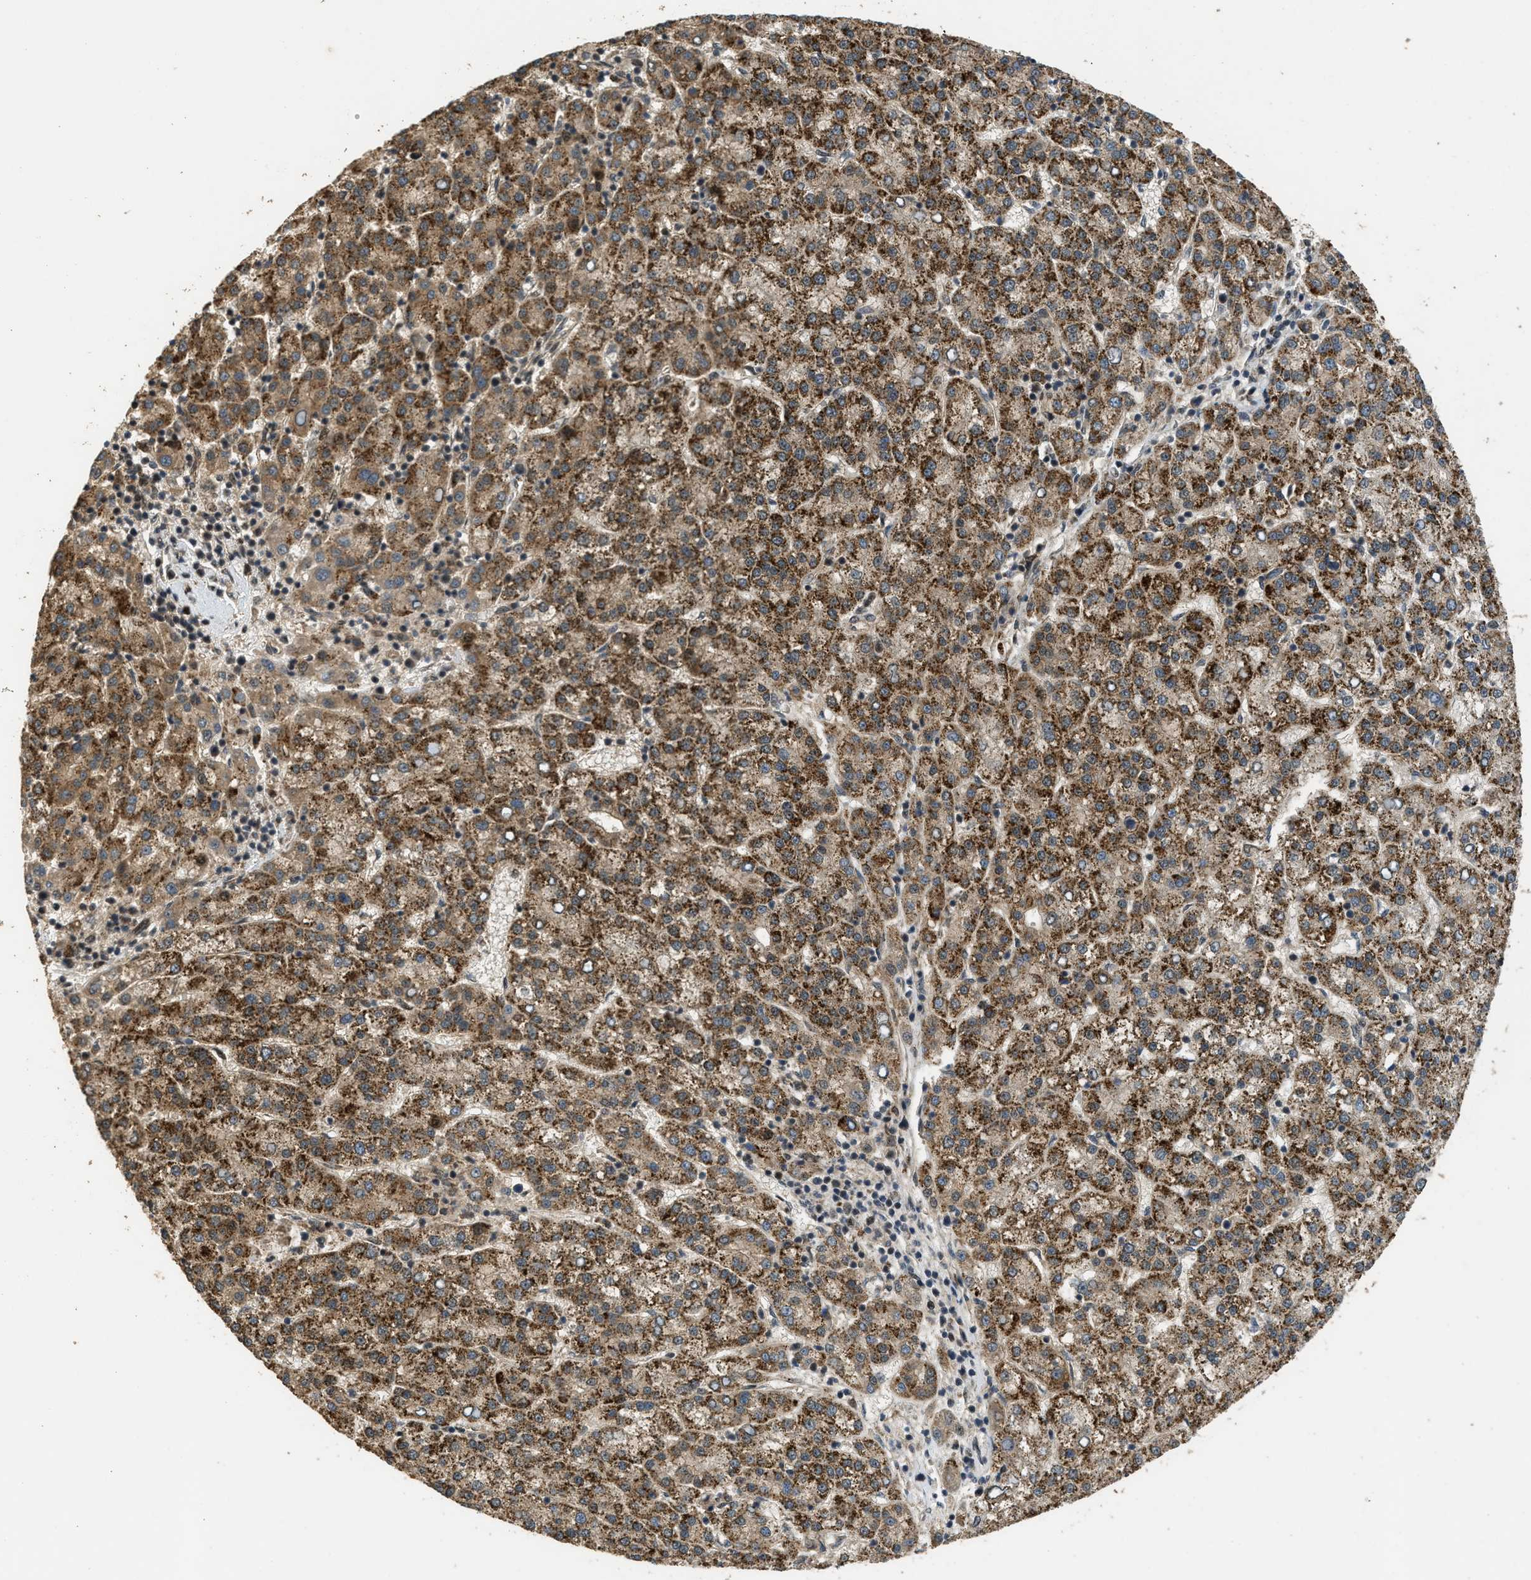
{"staining": {"intensity": "strong", "quantity": ">75%", "location": "cytoplasmic/membranous"}, "tissue": "liver cancer", "cell_type": "Tumor cells", "image_type": "cancer", "snomed": [{"axis": "morphology", "description": "Carcinoma, Hepatocellular, NOS"}, {"axis": "topography", "description": "Liver"}], "caption": "A high amount of strong cytoplasmic/membranous staining is identified in about >75% of tumor cells in liver cancer tissue. (DAB = brown stain, brightfield microscopy at high magnification).", "gene": "GET1", "patient": {"sex": "female", "age": 58}}